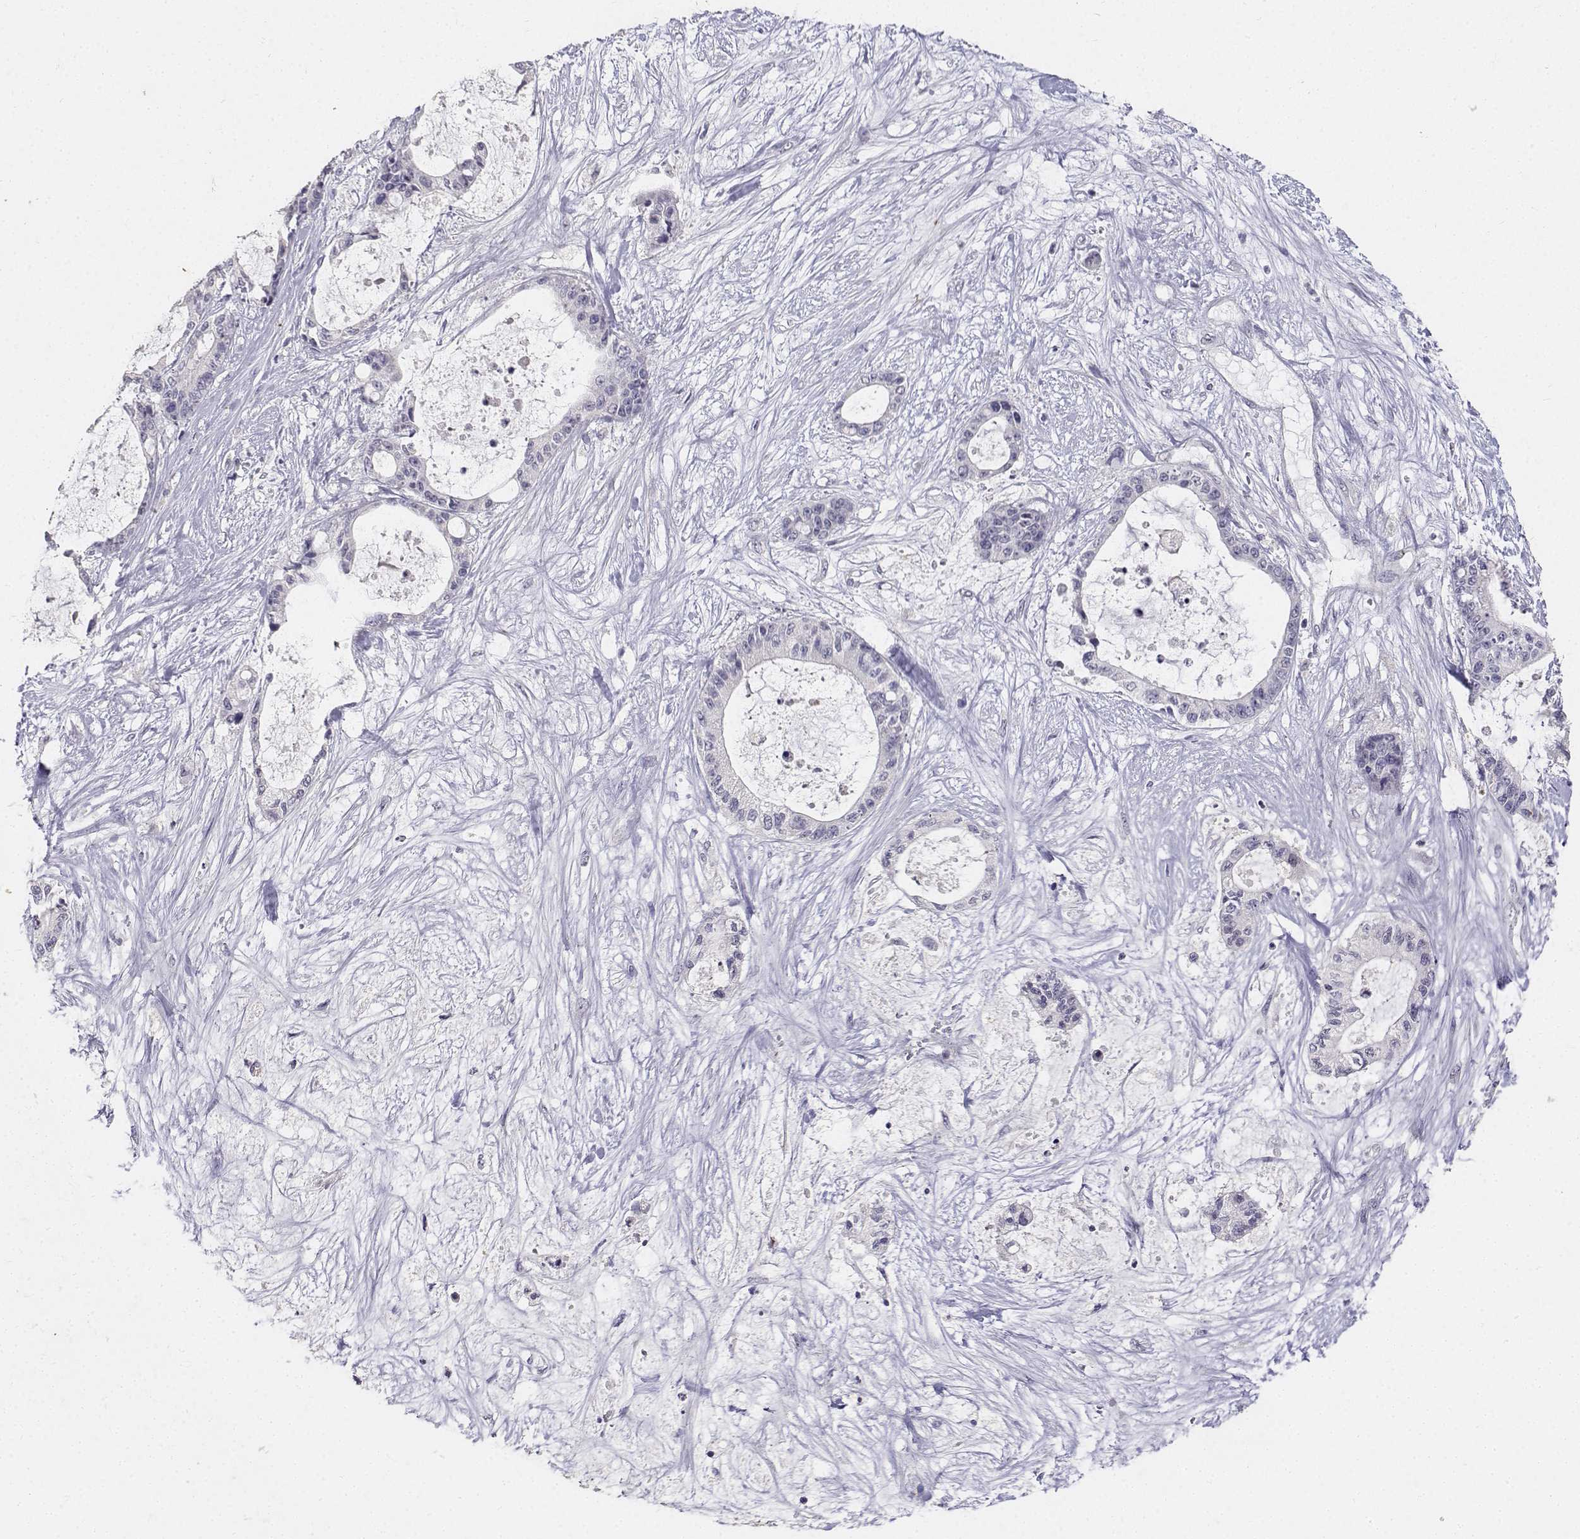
{"staining": {"intensity": "negative", "quantity": "none", "location": "none"}, "tissue": "liver cancer", "cell_type": "Tumor cells", "image_type": "cancer", "snomed": [{"axis": "morphology", "description": "Normal tissue, NOS"}, {"axis": "morphology", "description": "Cholangiocarcinoma"}, {"axis": "topography", "description": "Liver"}, {"axis": "topography", "description": "Peripheral nerve tissue"}], "caption": "Immunohistochemistry photomicrograph of neoplastic tissue: human liver cancer (cholangiocarcinoma) stained with DAB reveals no significant protein expression in tumor cells. (DAB immunohistochemistry (IHC) visualized using brightfield microscopy, high magnification).", "gene": "PAEP", "patient": {"sex": "female", "age": 73}}